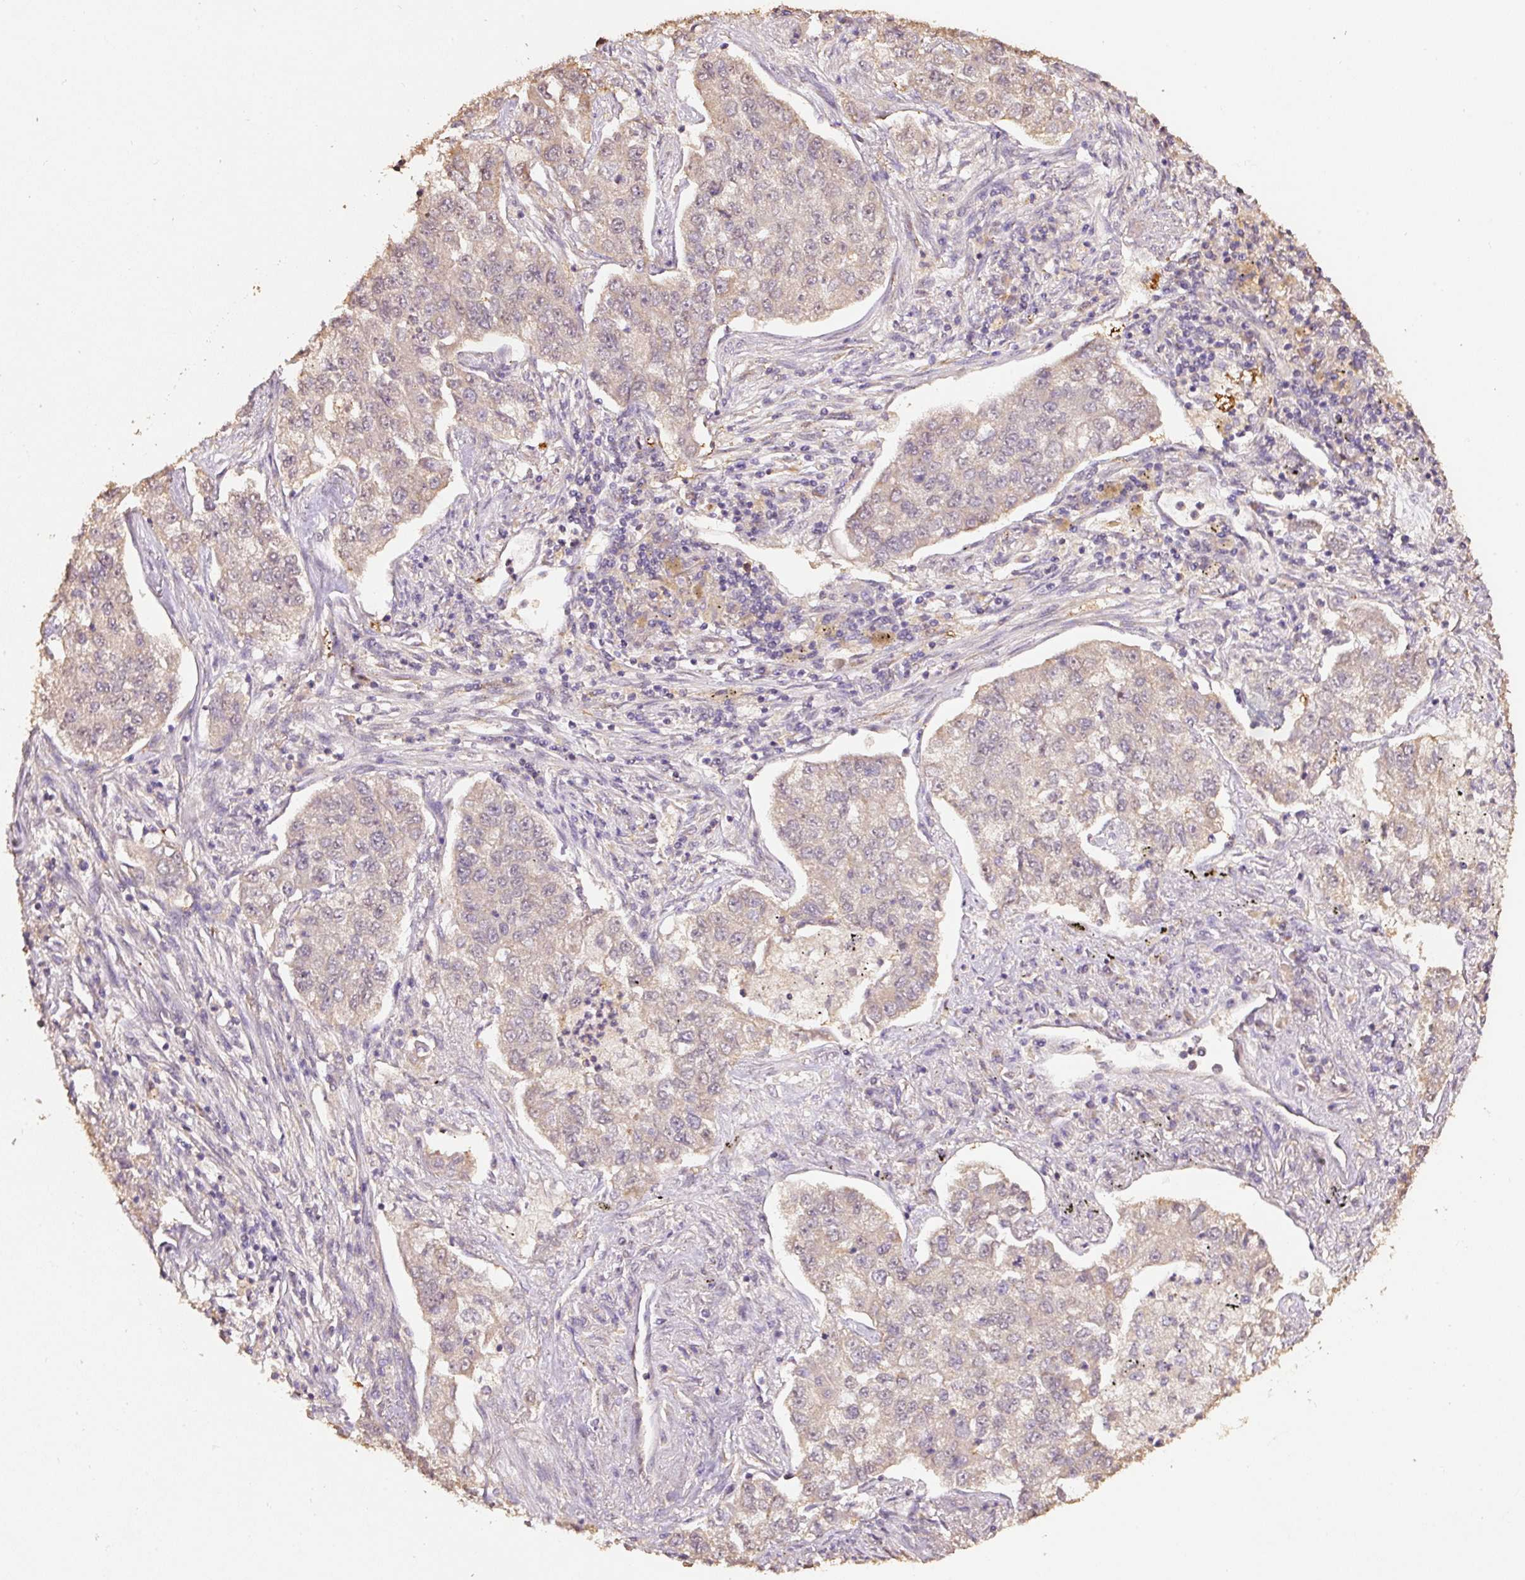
{"staining": {"intensity": "weak", "quantity": "<25%", "location": "cytoplasmic/membranous"}, "tissue": "lung cancer", "cell_type": "Tumor cells", "image_type": "cancer", "snomed": [{"axis": "morphology", "description": "Adenocarcinoma, NOS"}, {"axis": "topography", "description": "Lung"}], "caption": "Immunohistochemistry of lung adenocarcinoma shows no expression in tumor cells.", "gene": "HERC2", "patient": {"sex": "male", "age": 49}}